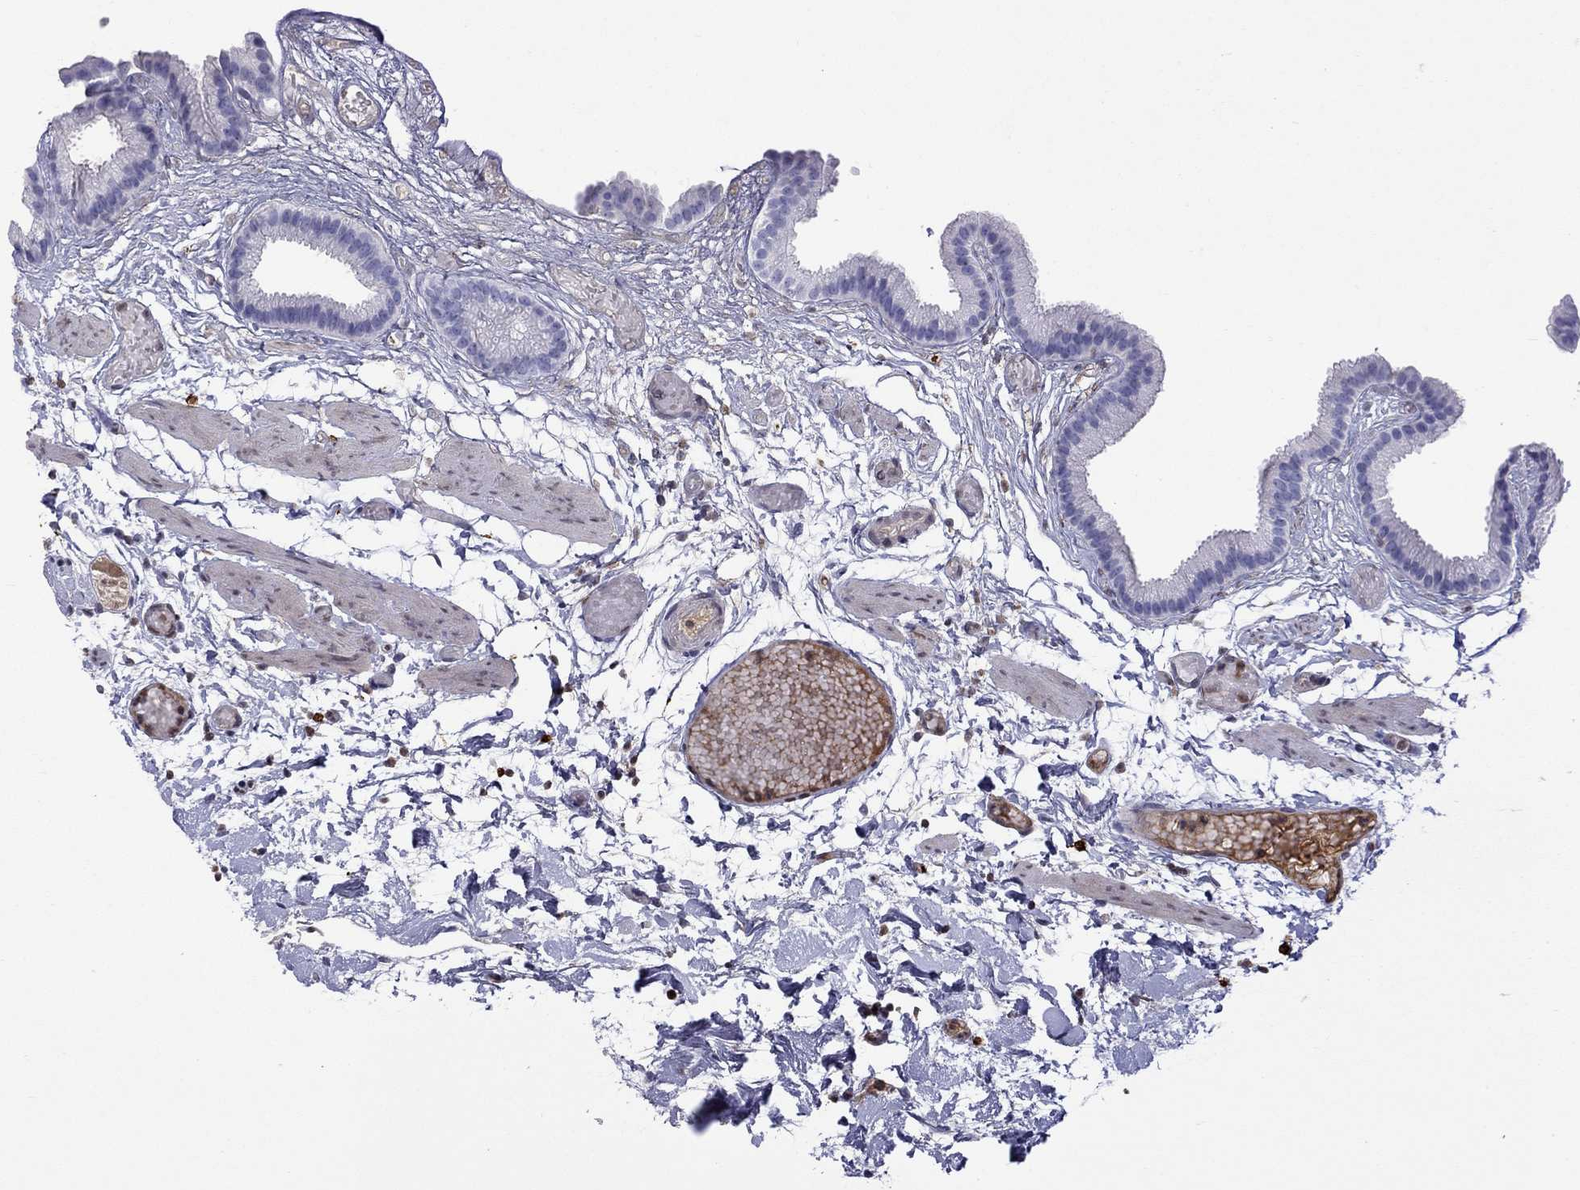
{"staining": {"intensity": "moderate", "quantity": "<25%", "location": "nuclear"}, "tissue": "gallbladder", "cell_type": "Glandular cells", "image_type": "normal", "snomed": [{"axis": "morphology", "description": "Normal tissue, NOS"}, {"axis": "topography", "description": "Gallbladder"}], "caption": "This is a micrograph of immunohistochemistry (IHC) staining of unremarkable gallbladder, which shows moderate positivity in the nuclear of glandular cells.", "gene": "SERPINA3", "patient": {"sex": "female", "age": 45}}